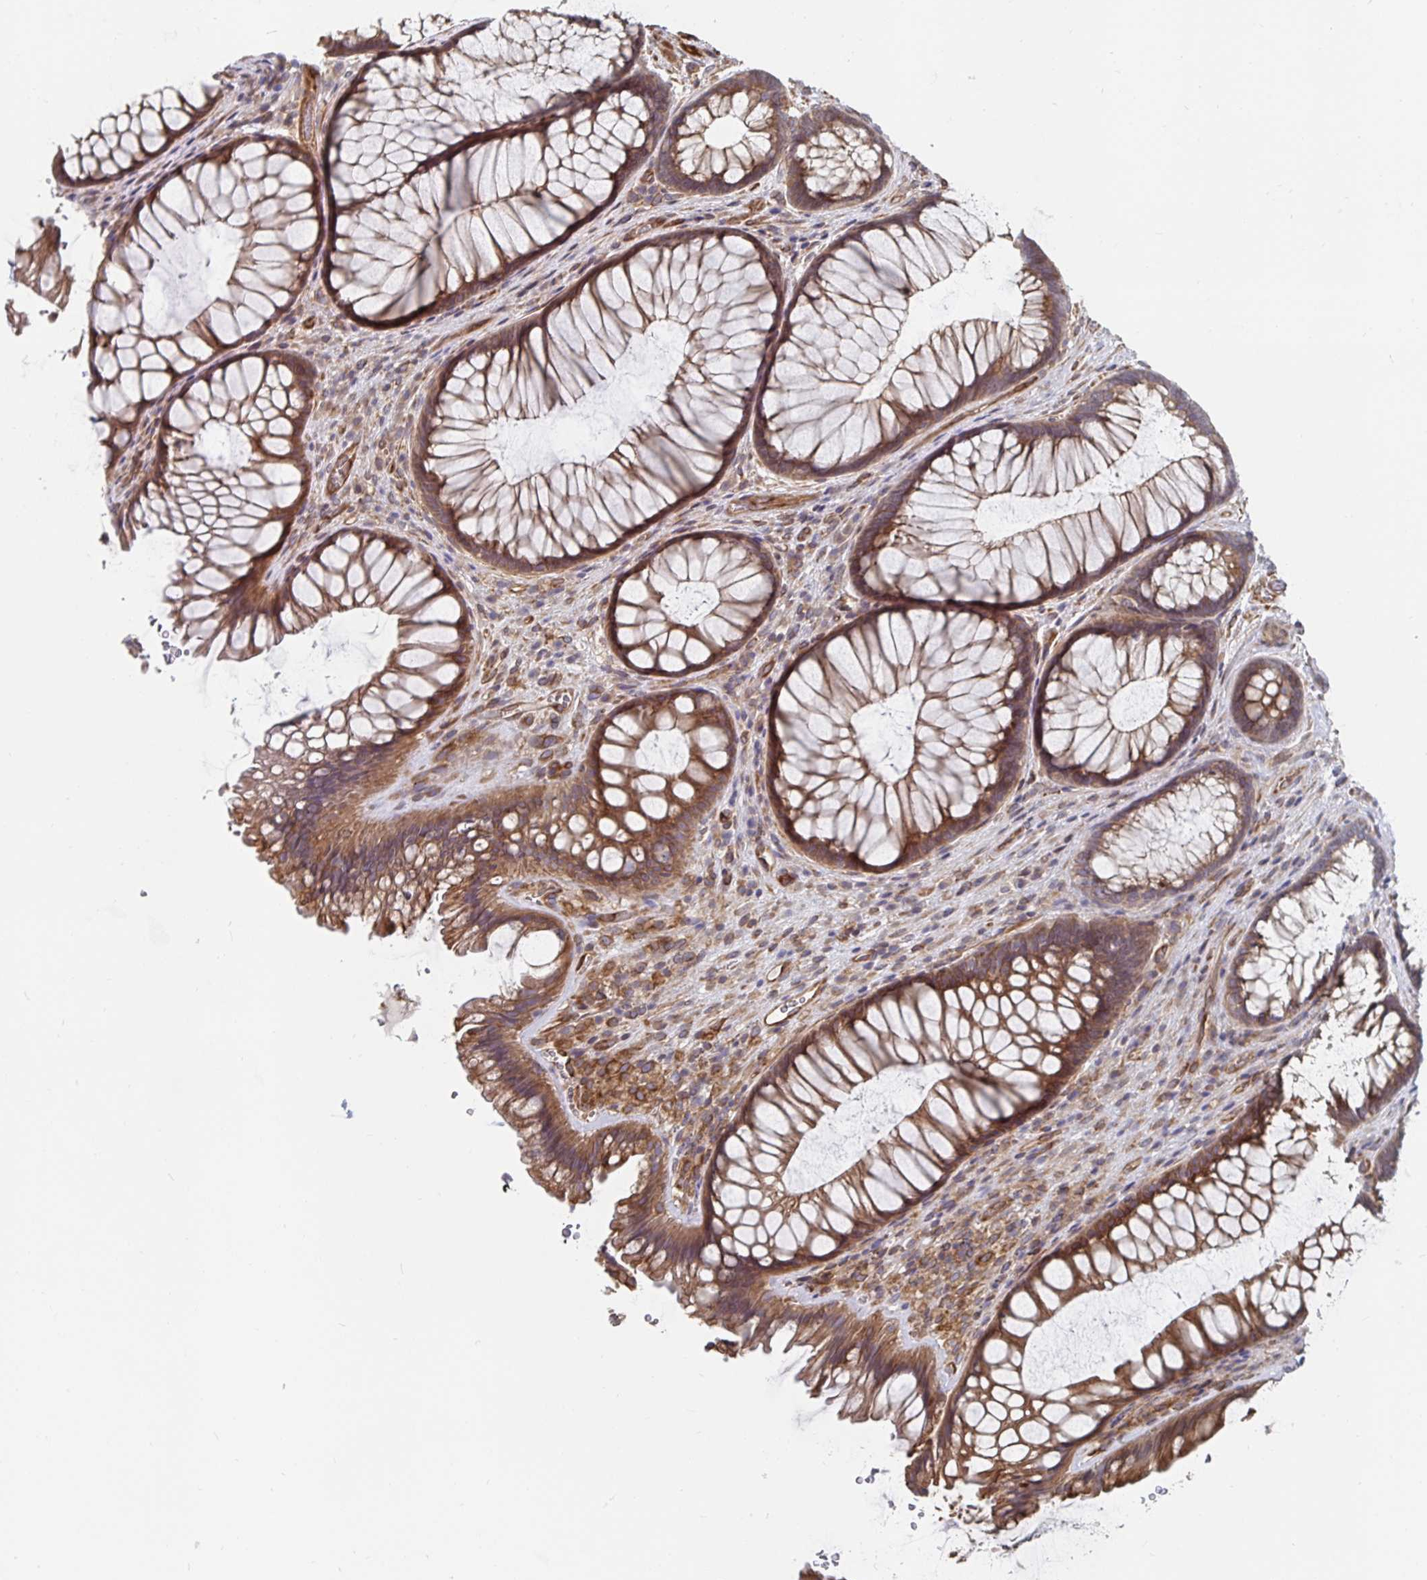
{"staining": {"intensity": "moderate", "quantity": ">75%", "location": "cytoplasmic/membranous"}, "tissue": "rectum", "cell_type": "Glandular cells", "image_type": "normal", "snomed": [{"axis": "morphology", "description": "Normal tissue, NOS"}, {"axis": "topography", "description": "Rectum"}], "caption": "Protein expression analysis of unremarkable human rectum reveals moderate cytoplasmic/membranous expression in approximately >75% of glandular cells.", "gene": "BCAP29", "patient": {"sex": "male", "age": 53}}